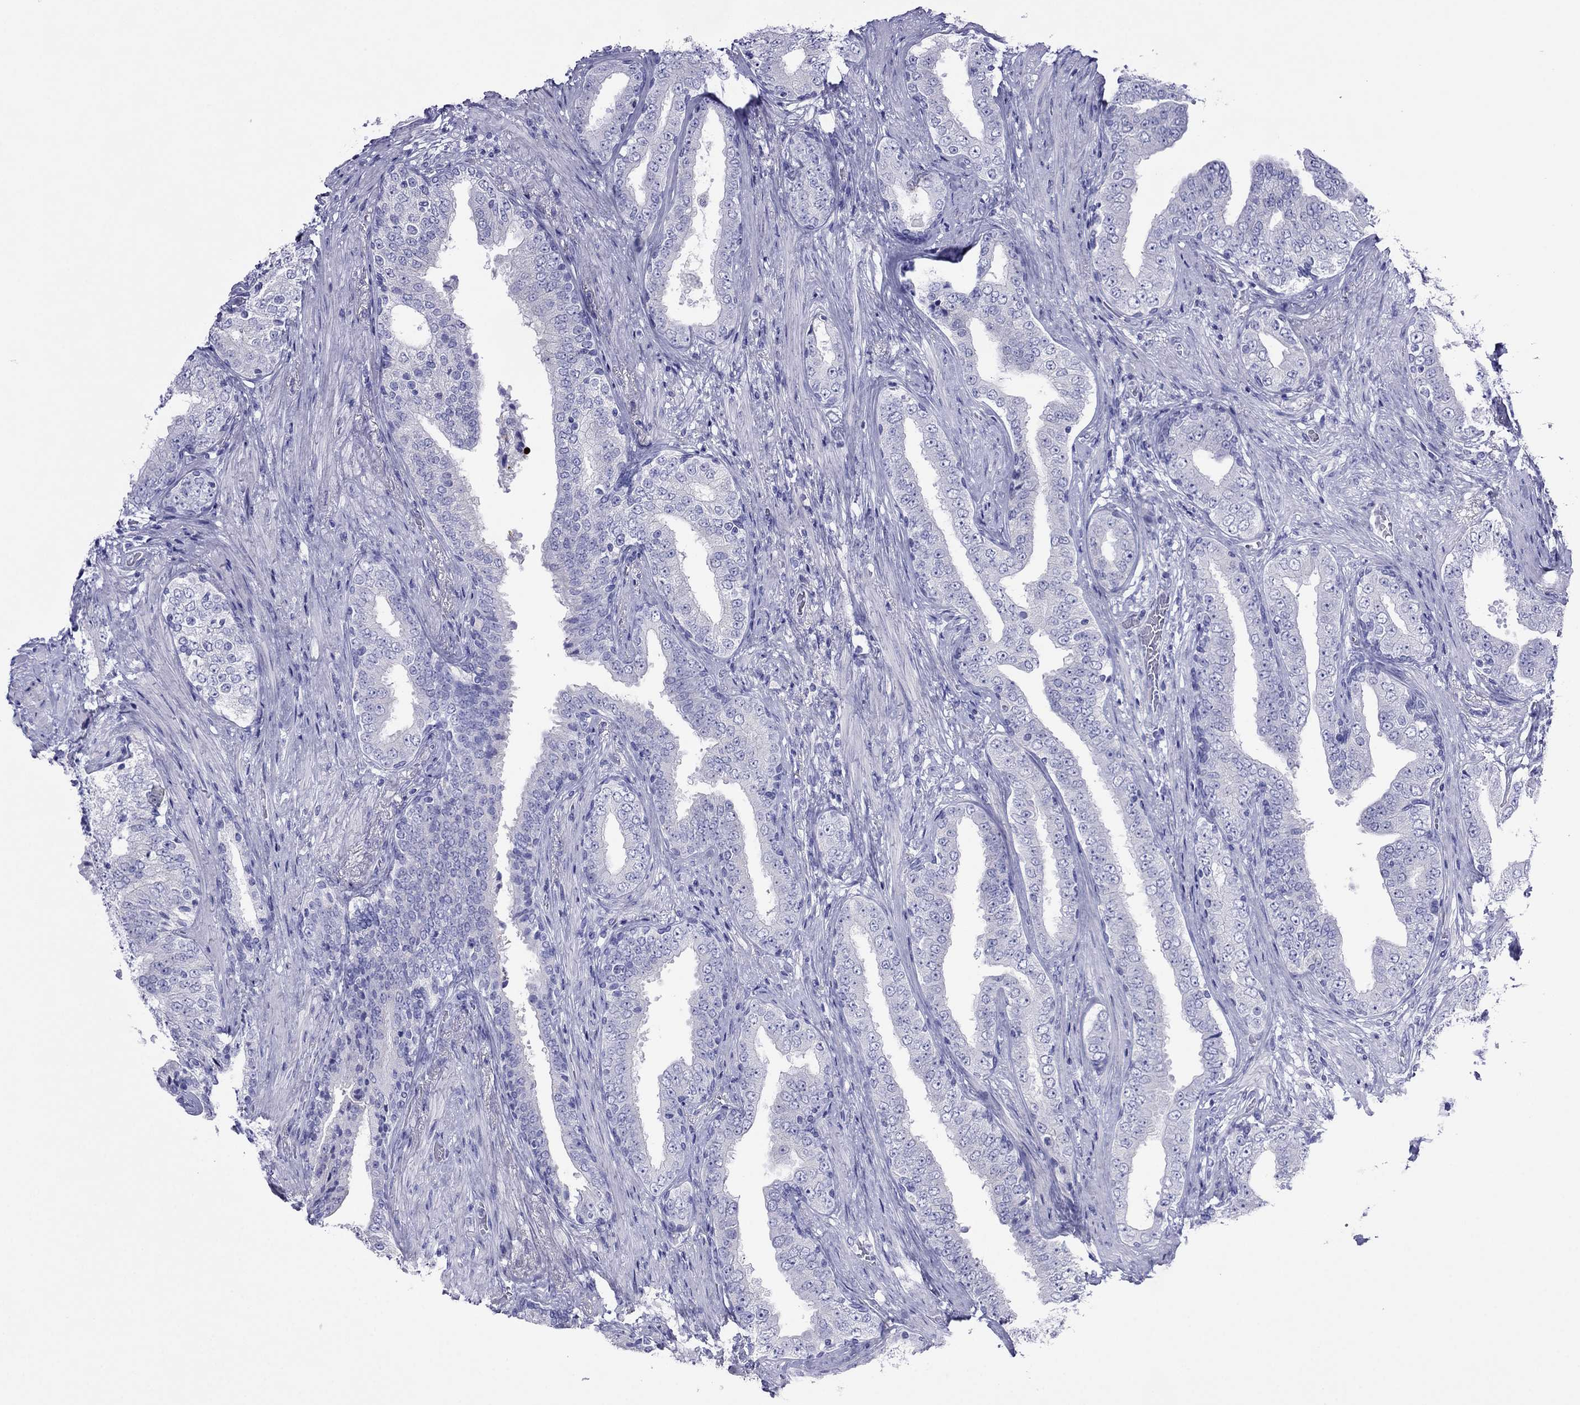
{"staining": {"intensity": "negative", "quantity": "none", "location": "none"}, "tissue": "prostate cancer", "cell_type": "Tumor cells", "image_type": "cancer", "snomed": [{"axis": "morphology", "description": "Adenocarcinoma, Low grade"}, {"axis": "topography", "description": "Prostate and seminal vesicle, NOS"}], "caption": "An immunohistochemistry (IHC) histopathology image of prostate cancer is shown. There is no staining in tumor cells of prostate cancer.", "gene": "PCDHA6", "patient": {"sex": "male", "age": 61}}